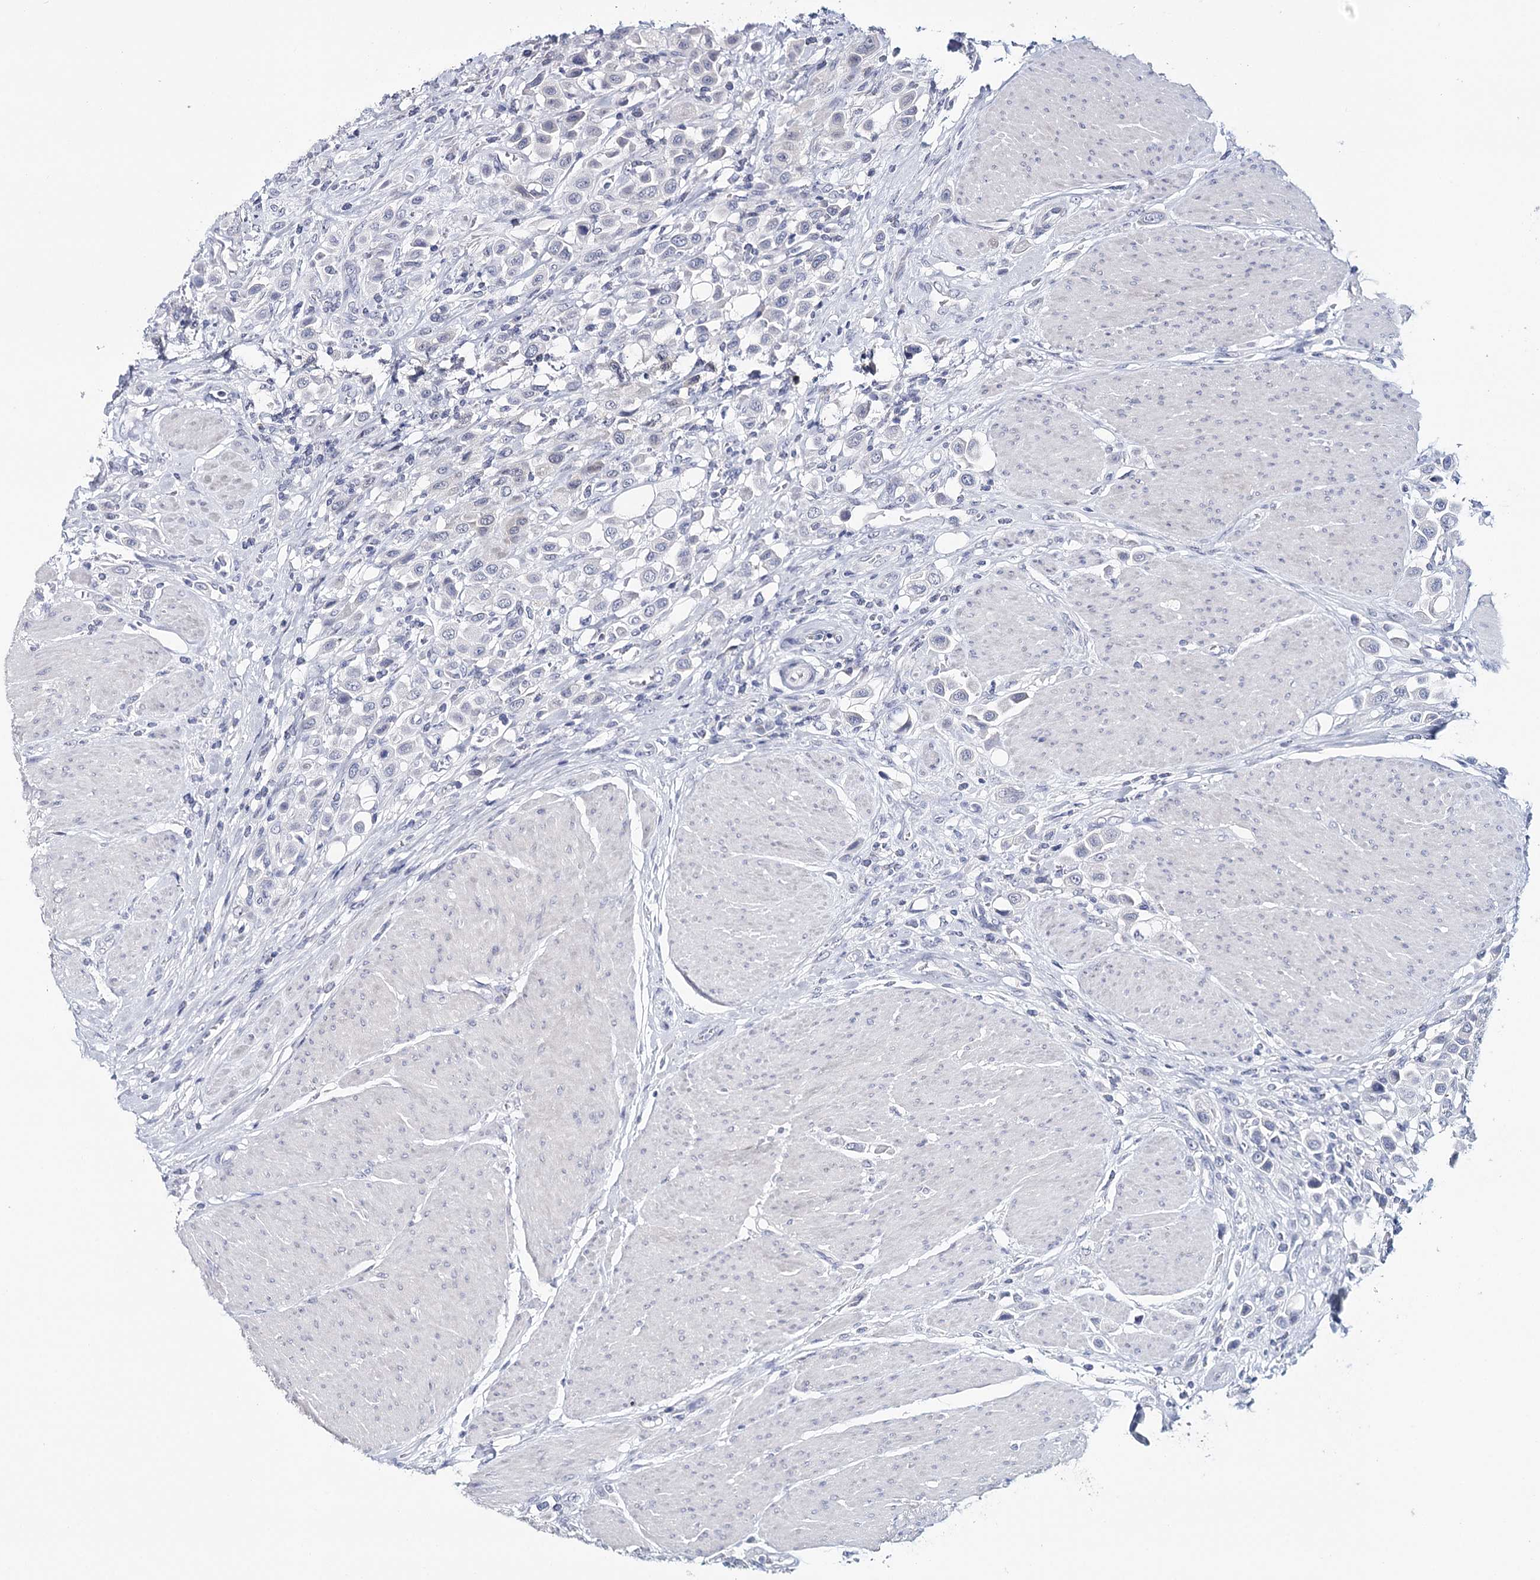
{"staining": {"intensity": "negative", "quantity": "none", "location": "none"}, "tissue": "urothelial cancer", "cell_type": "Tumor cells", "image_type": "cancer", "snomed": [{"axis": "morphology", "description": "Urothelial carcinoma, High grade"}, {"axis": "topography", "description": "Urinary bladder"}], "caption": "Tumor cells are negative for protein expression in human urothelial cancer.", "gene": "HSPA4L", "patient": {"sex": "male", "age": 50}}